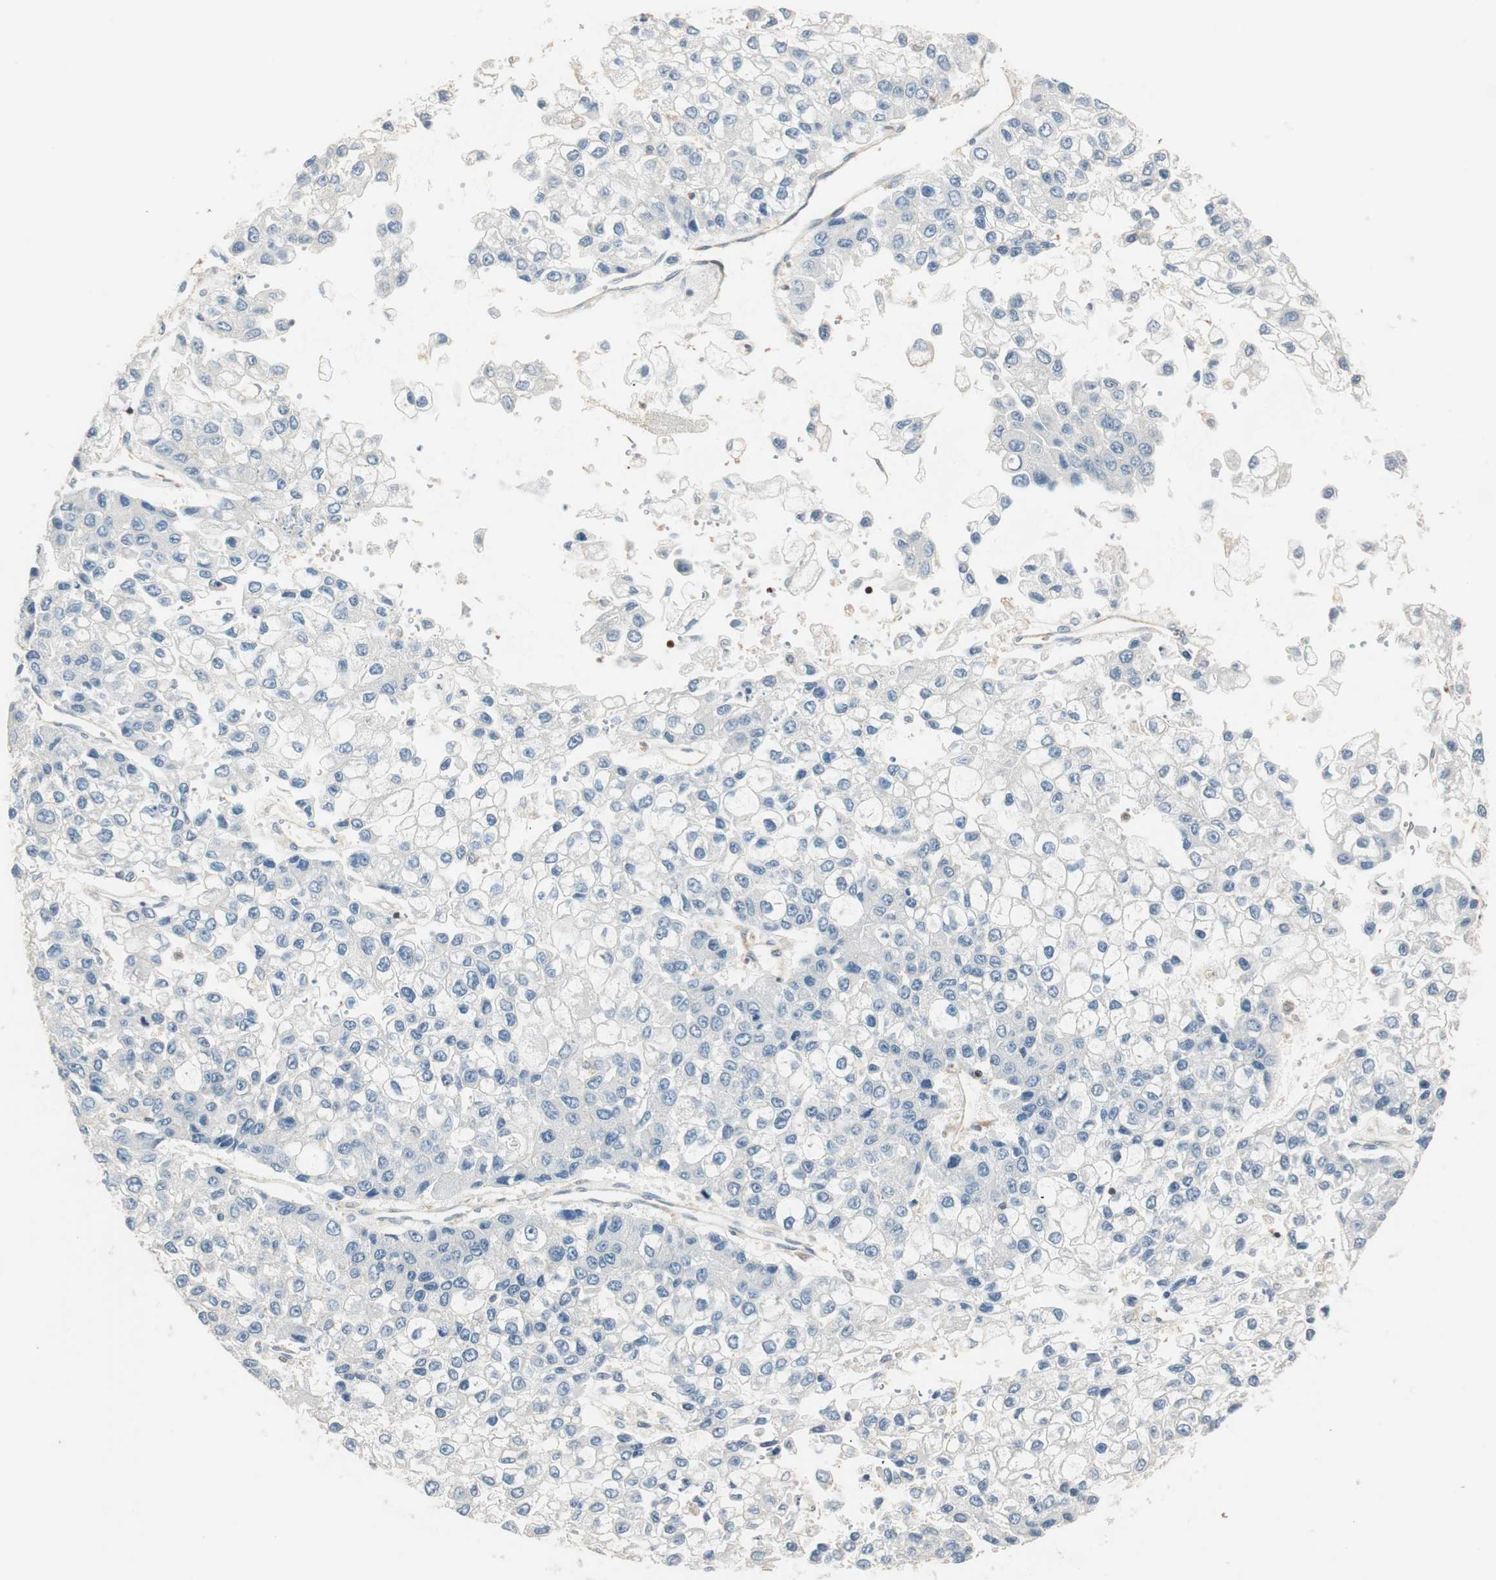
{"staining": {"intensity": "negative", "quantity": "none", "location": "none"}, "tissue": "liver cancer", "cell_type": "Tumor cells", "image_type": "cancer", "snomed": [{"axis": "morphology", "description": "Carcinoma, Hepatocellular, NOS"}, {"axis": "topography", "description": "Liver"}], "caption": "An immunohistochemistry (IHC) image of liver hepatocellular carcinoma is shown. There is no staining in tumor cells of liver hepatocellular carcinoma.", "gene": "CRLF3", "patient": {"sex": "female", "age": 66}}